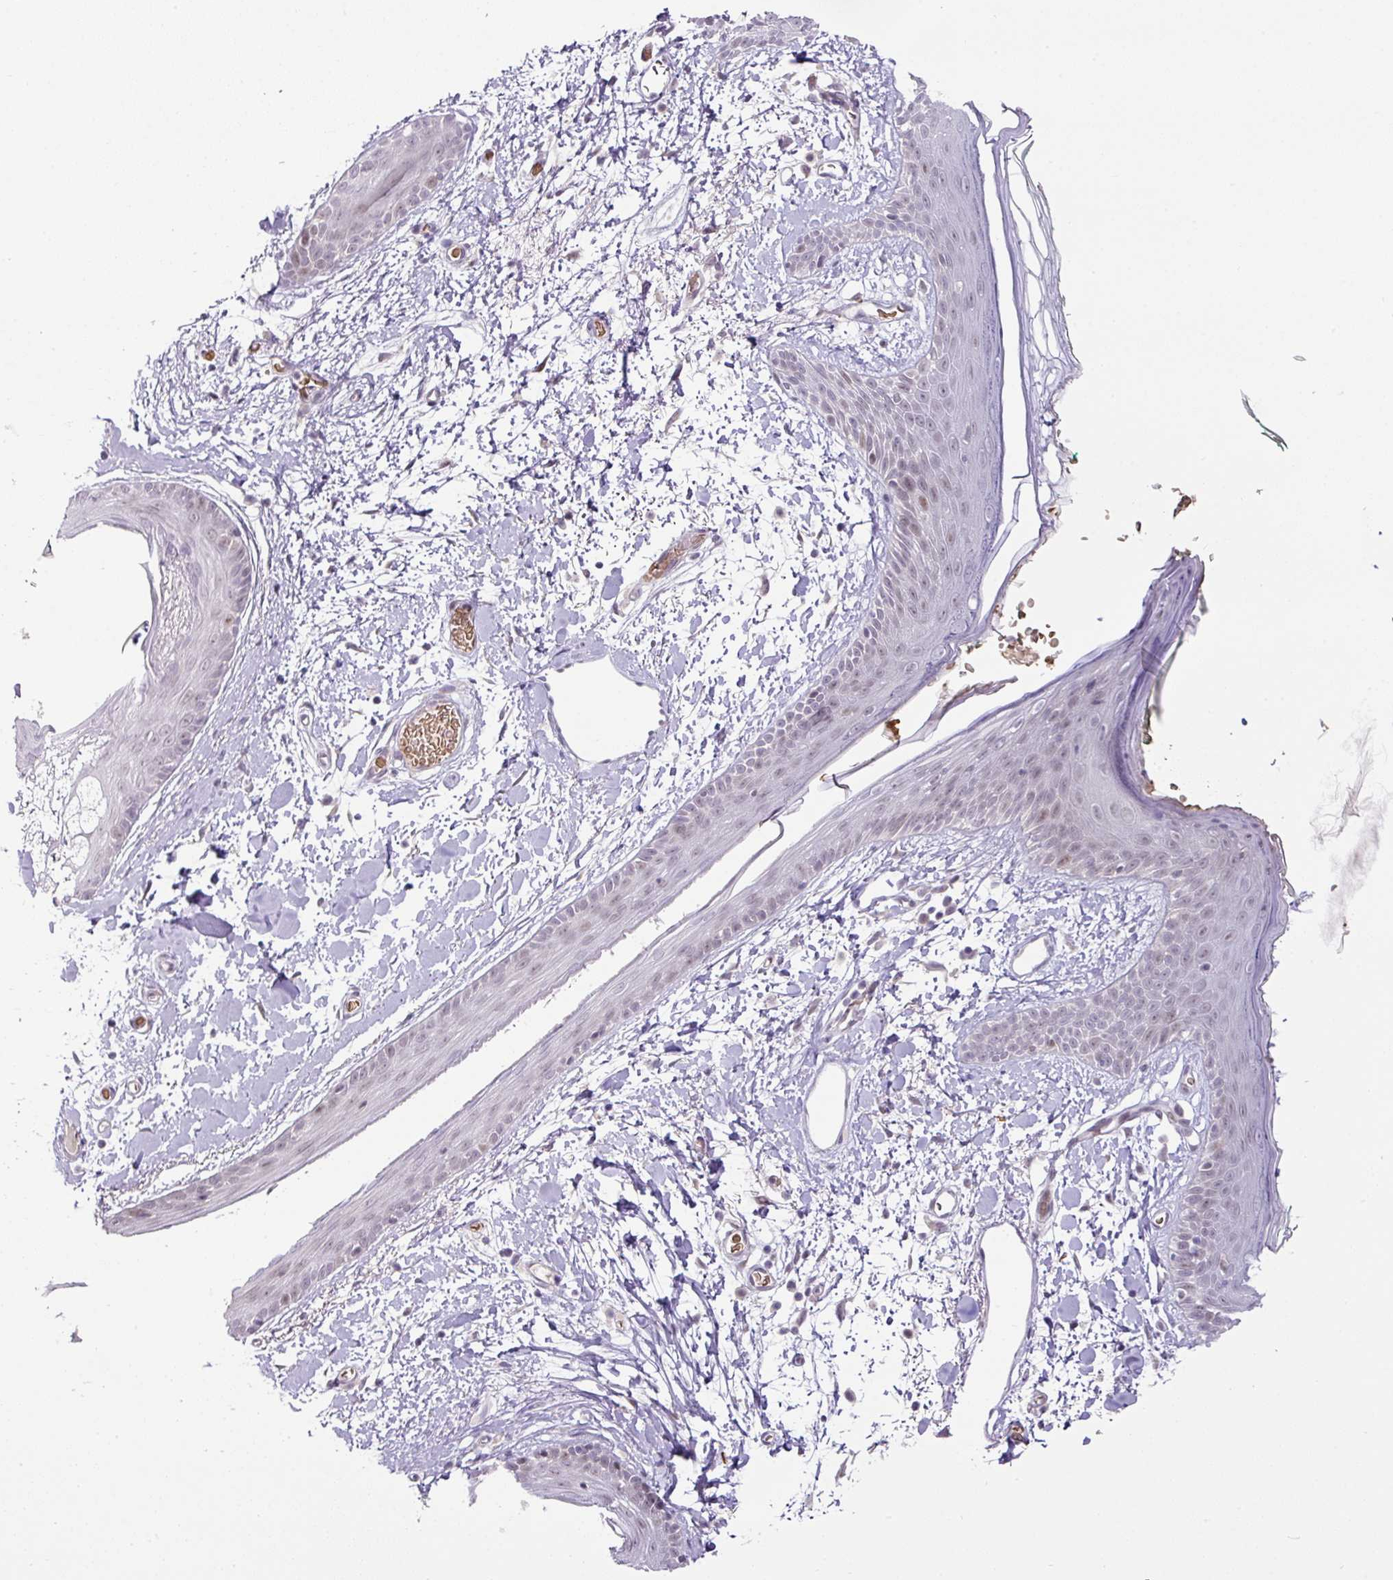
{"staining": {"intensity": "negative", "quantity": "none", "location": "none"}, "tissue": "skin", "cell_type": "Fibroblasts", "image_type": "normal", "snomed": [{"axis": "morphology", "description": "Normal tissue, NOS"}, {"axis": "topography", "description": "Skin"}], "caption": "Protein analysis of normal skin shows no significant positivity in fibroblasts.", "gene": "PARP2", "patient": {"sex": "male", "age": 79}}